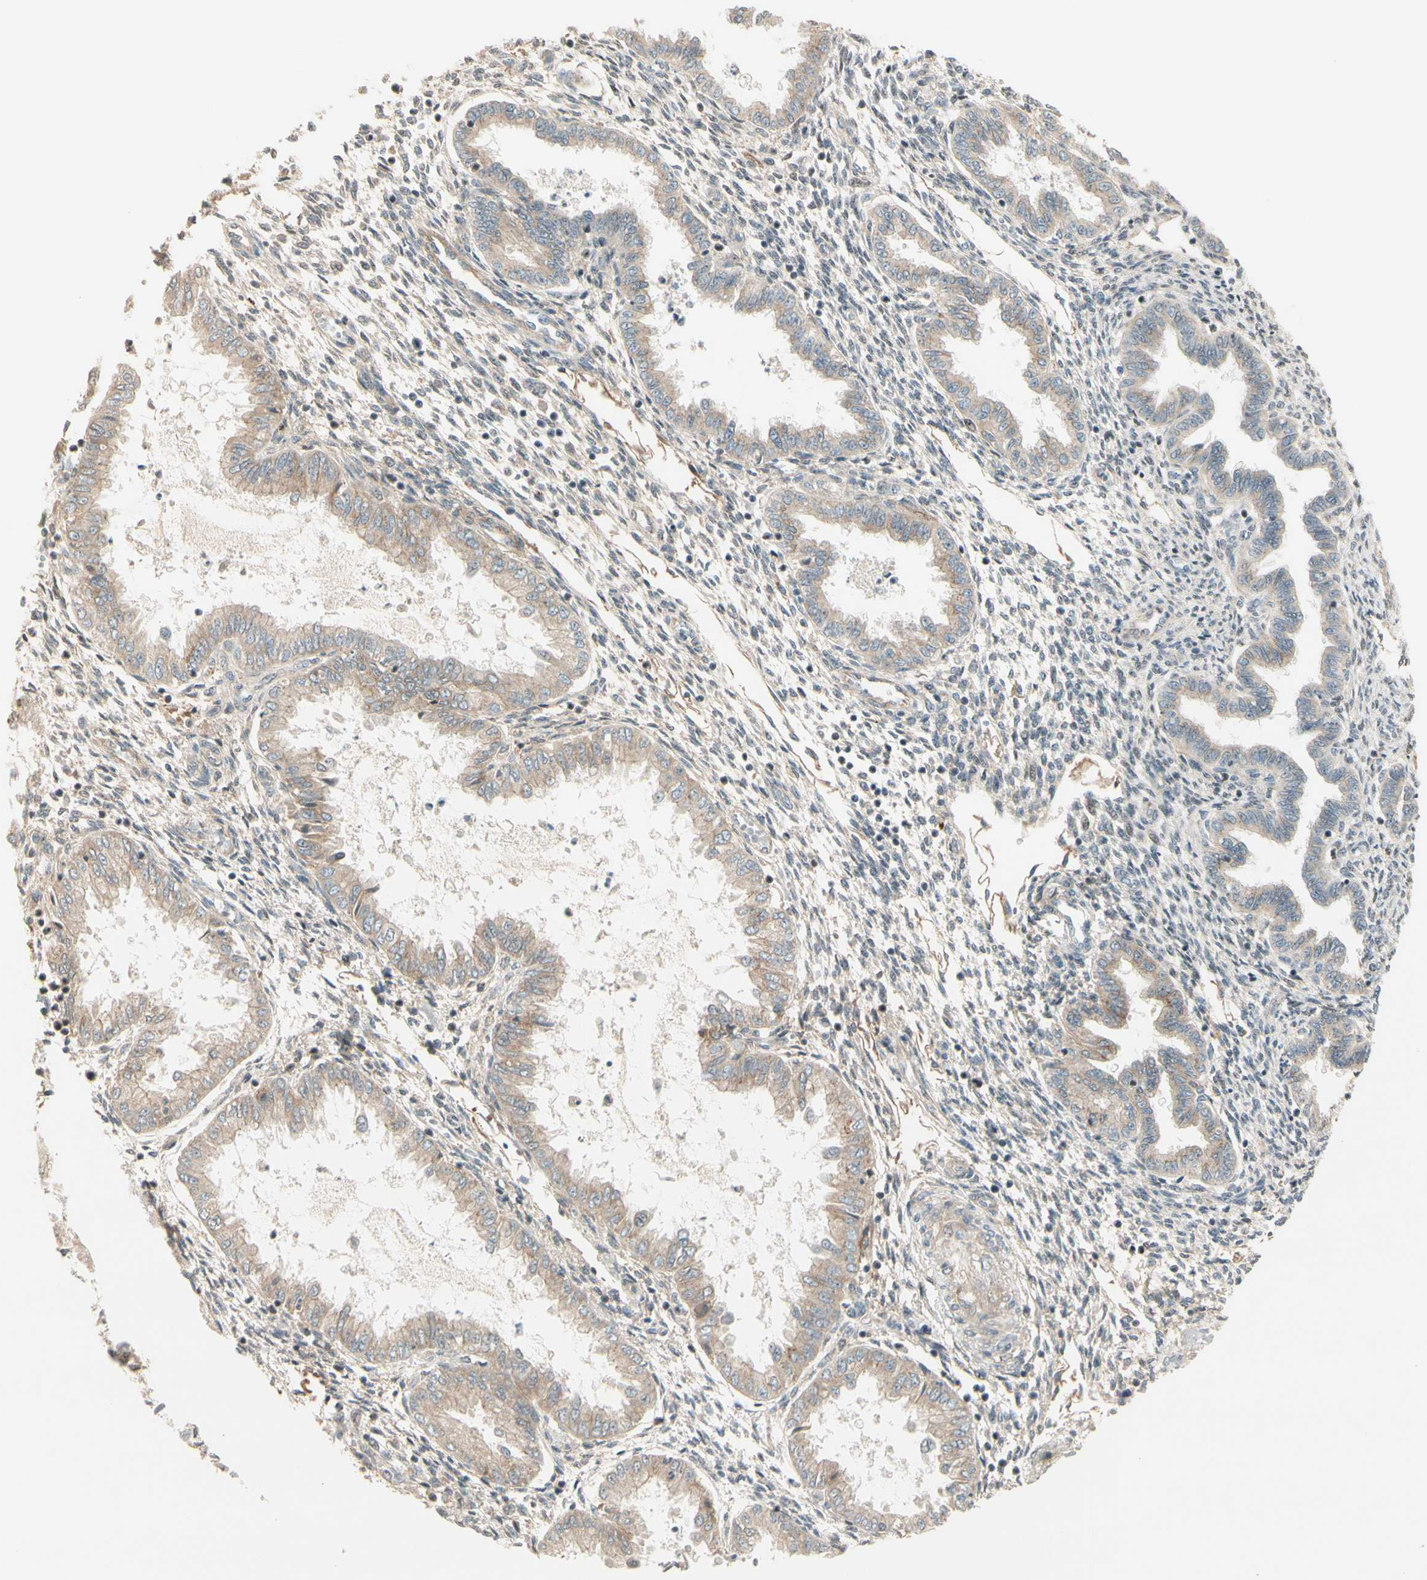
{"staining": {"intensity": "weak", "quantity": ">75%", "location": "nuclear"}, "tissue": "endometrium", "cell_type": "Cells in endometrial stroma", "image_type": "normal", "snomed": [{"axis": "morphology", "description": "Normal tissue, NOS"}, {"axis": "topography", "description": "Endometrium"}], "caption": "Endometrium stained with a brown dye exhibits weak nuclear positive positivity in about >75% of cells in endometrial stroma.", "gene": "NFYA", "patient": {"sex": "female", "age": 33}}